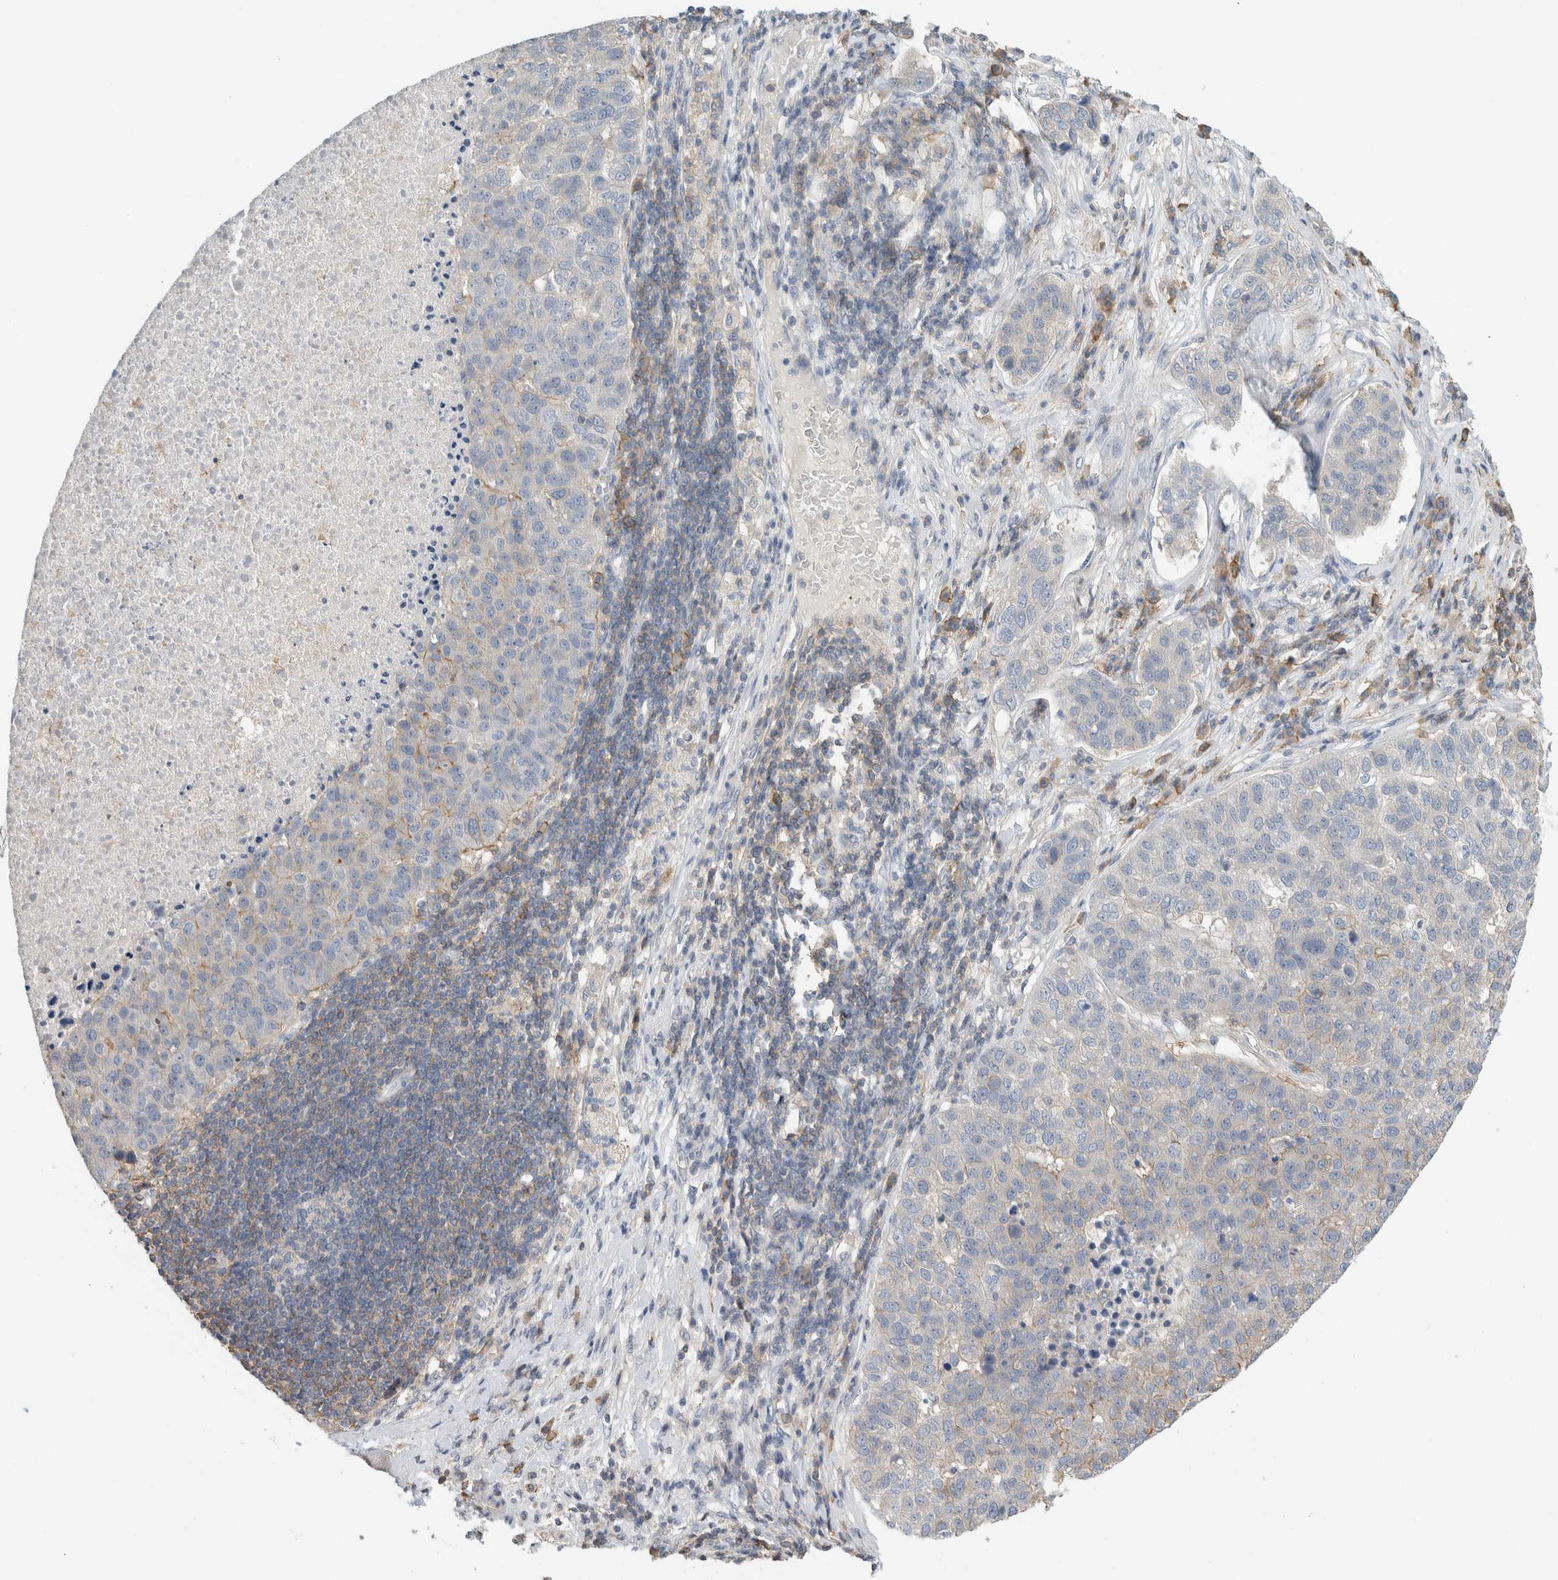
{"staining": {"intensity": "weak", "quantity": "<25%", "location": "cytoplasmic/membranous"}, "tissue": "pancreatic cancer", "cell_type": "Tumor cells", "image_type": "cancer", "snomed": [{"axis": "morphology", "description": "Adenocarcinoma, NOS"}, {"axis": "topography", "description": "Pancreas"}], "caption": "Immunohistochemistry of pancreatic cancer (adenocarcinoma) shows no expression in tumor cells.", "gene": "ERCC6L2", "patient": {"sex": "female", "age": 61}}